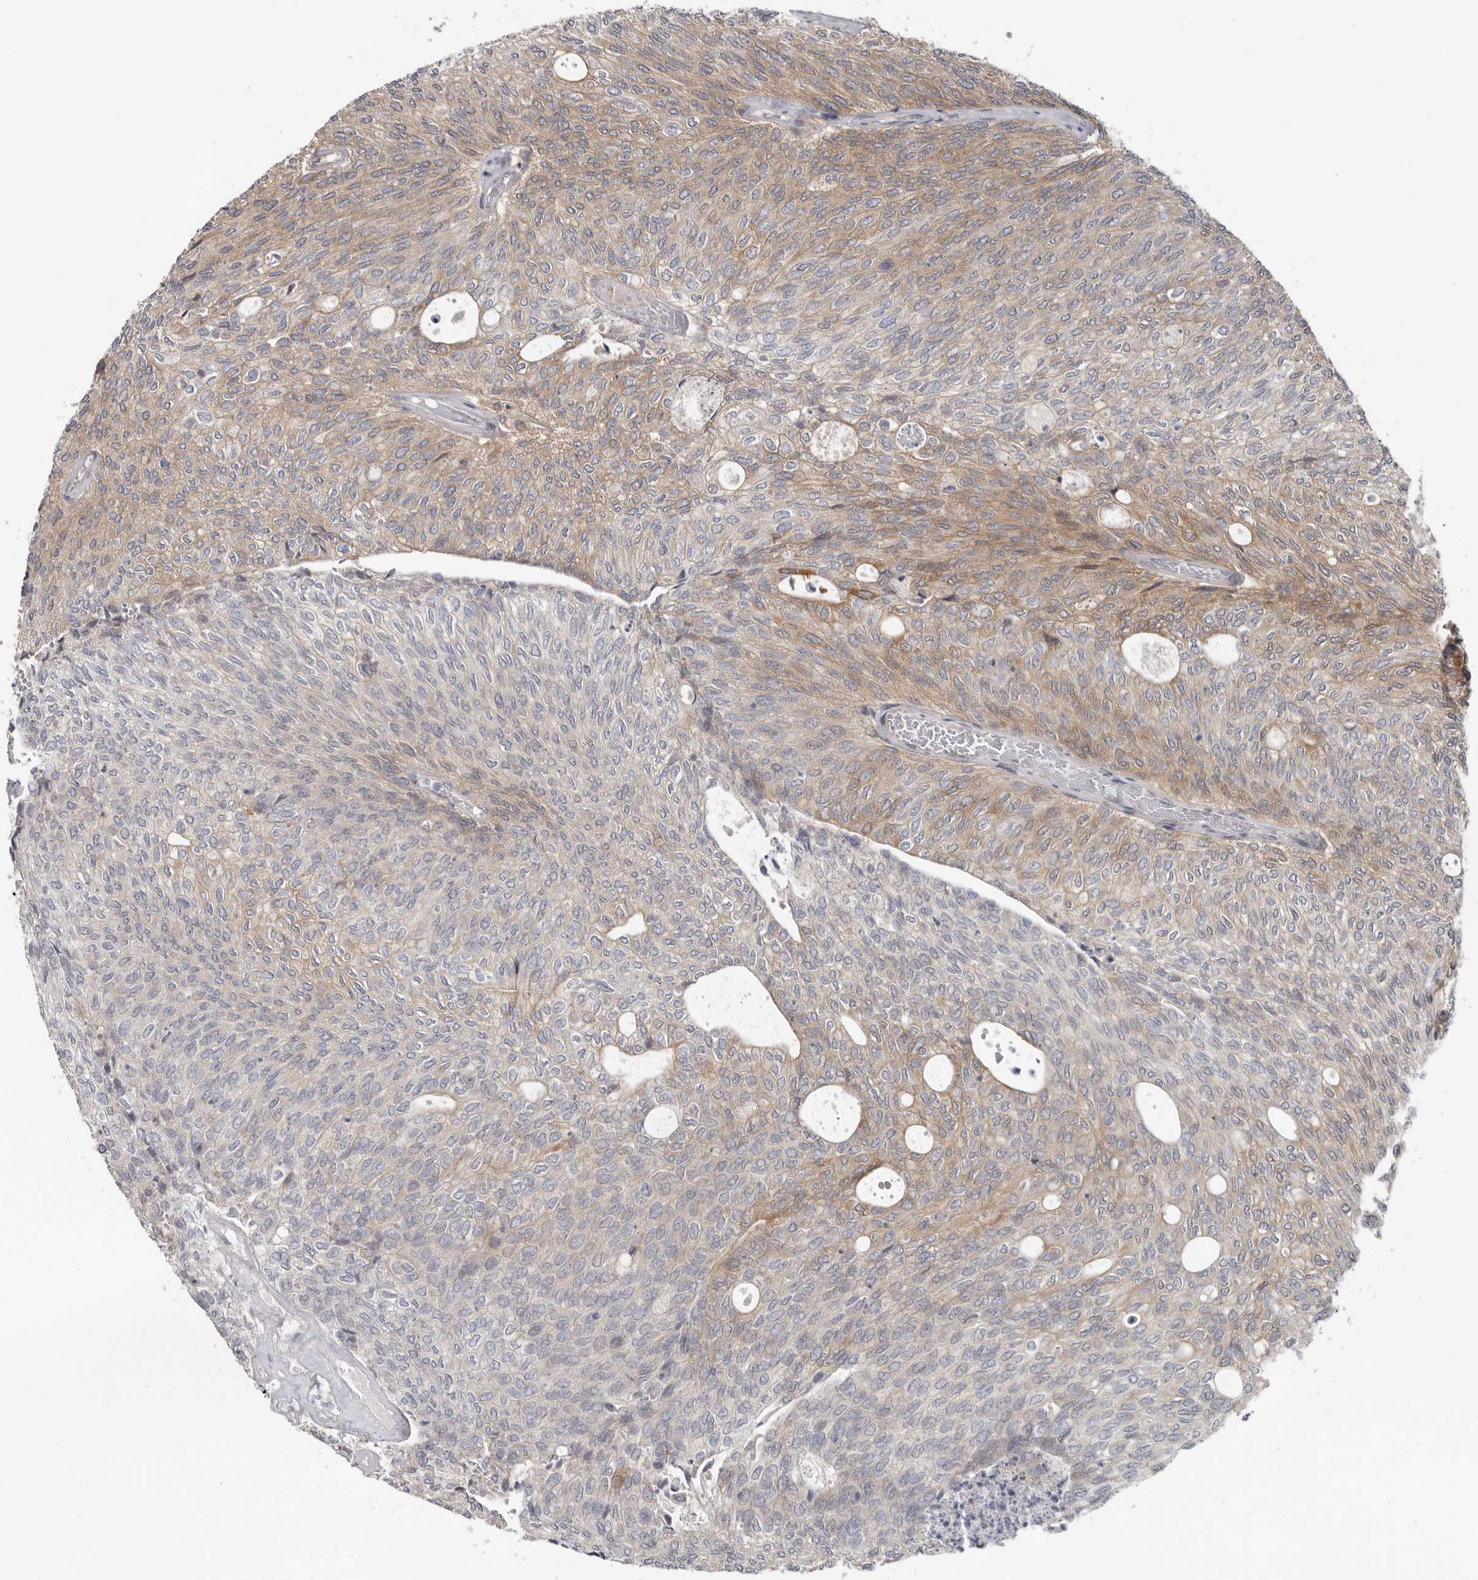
{"staining": {"intensity": "moderate", "quantity": "25%-75%", "location": "cytoplasmic/membranous"}, "tissue": "urothelial cancer", "cell_type": "Tumor cells", "image_type": "cancer", "snomed": [{"axis": "morphology", "description": "Urothelial carcinoma, Low grade"}, {"axis": "topography", "description": "Urinary bladder"}], "caption": "Immunohistochemistry (IHC) staining of low-grade urothelial carcinoma, which demonstrates medium levels of moderate cytoplasmic/membranous positivity in approximately 25%-75% of tumor cells indicating moderate cytoplasmic/membranous protein expression. The staining was performed using DAB (brown) for protein detection and nuclei were counterstained in hematoxylin (blue).", "gene": "BAD", "patient": {"sex": "female", "age": 79}}